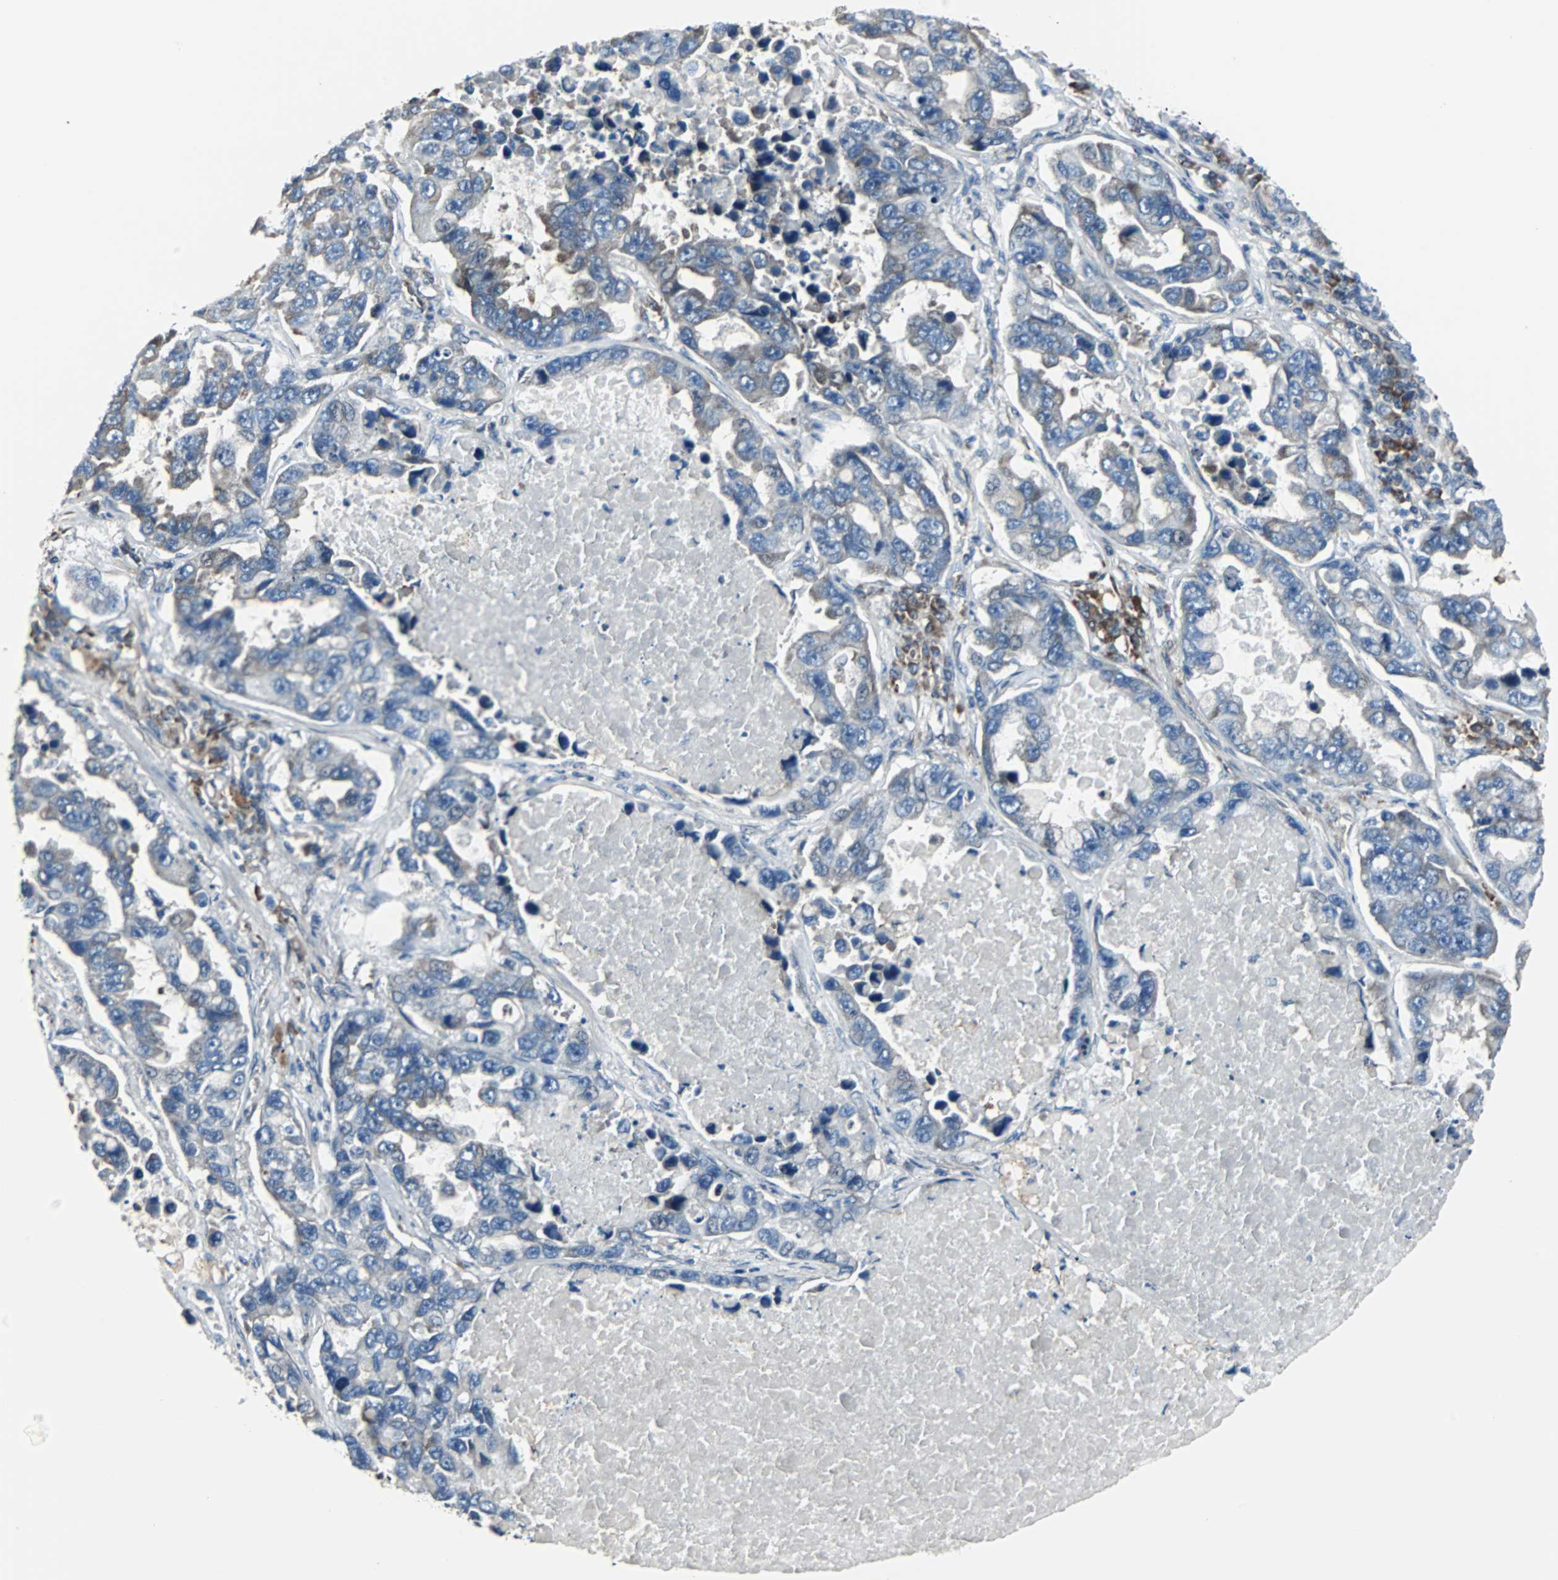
{"staining": {"intensity": "weak", "quantity": "25%-75%", "location": "cytoplasmic/membranous"}, "tissue": "lung cancer", "cell_type": "Tumor cells", "image_type": "cancer", "snomed": [{"axis": "morphology", "description": "Adenocarcinoma, NOS"}, {"axis": "topography", "description": "Lung"}], "caption": "Lung adenocarcinoma stained for a protein reveals weak cytoplasmic/membranous positivity in tumor cells.", "gene": "CHP1", "patient": {"sex": "male", "age": 64}}